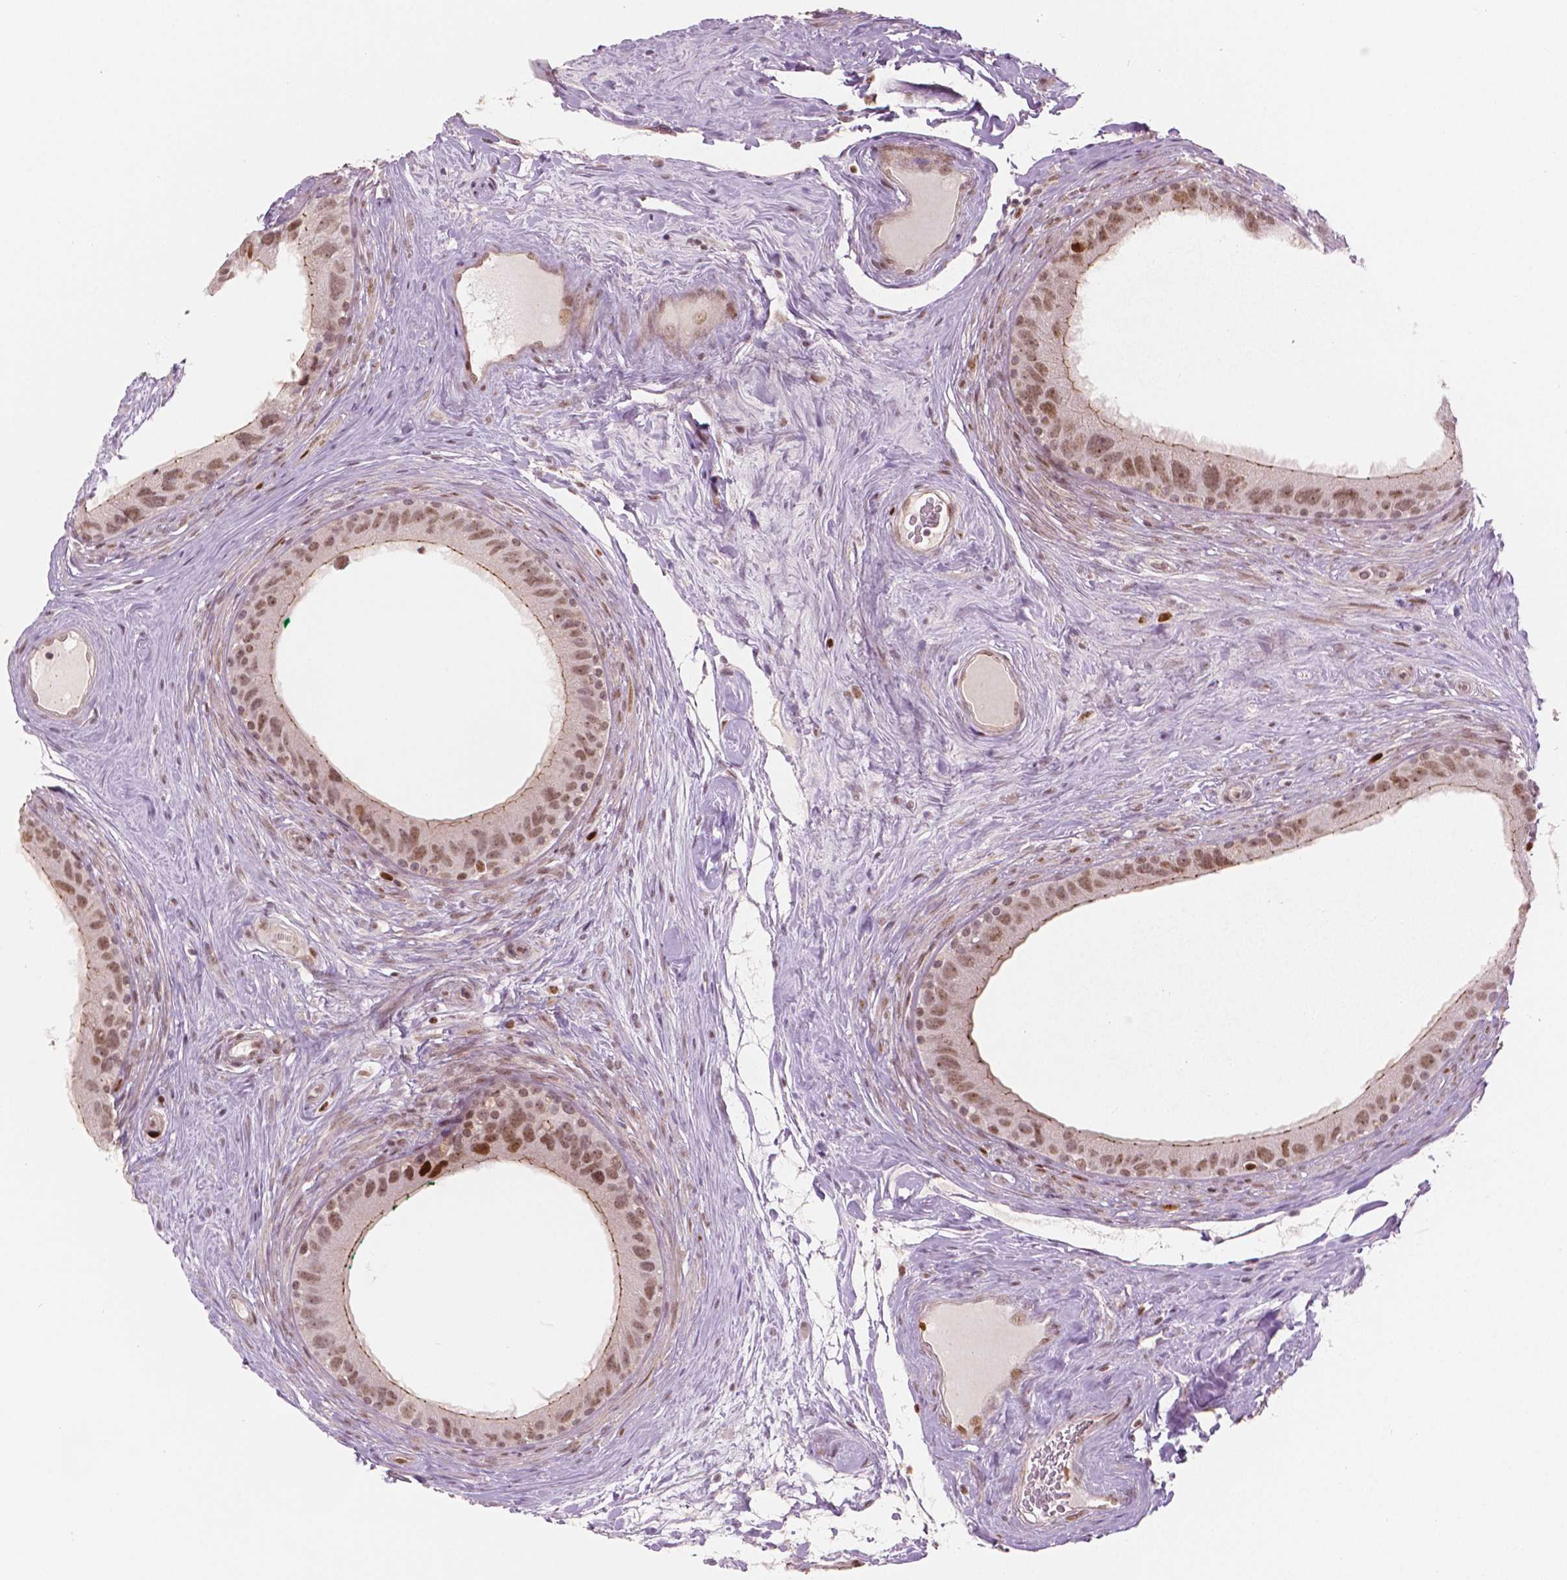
{"staining": {"intensity": "moderate", "quantity": "25%-75%", "location": "cytoplasmic/membranous,nuclear"}, "tissue": "epididymis", "cell_type": "Glandular cells", "image_type": "normal", "snomed": [{"axis": "morphology", "description": "Normal tissue, NOS"}, {"axis": "topography", "description": "Epididymis"}], "caption": "Moderate cytoplasmic/membranous,nuclear positivity for a protein is appreciated in about 25%-75% of glandular cells of normal epididymis using immunohistochemistry (IHC).", "gene": "NSD2", "patient": {"sex": "male", "age": 59}}